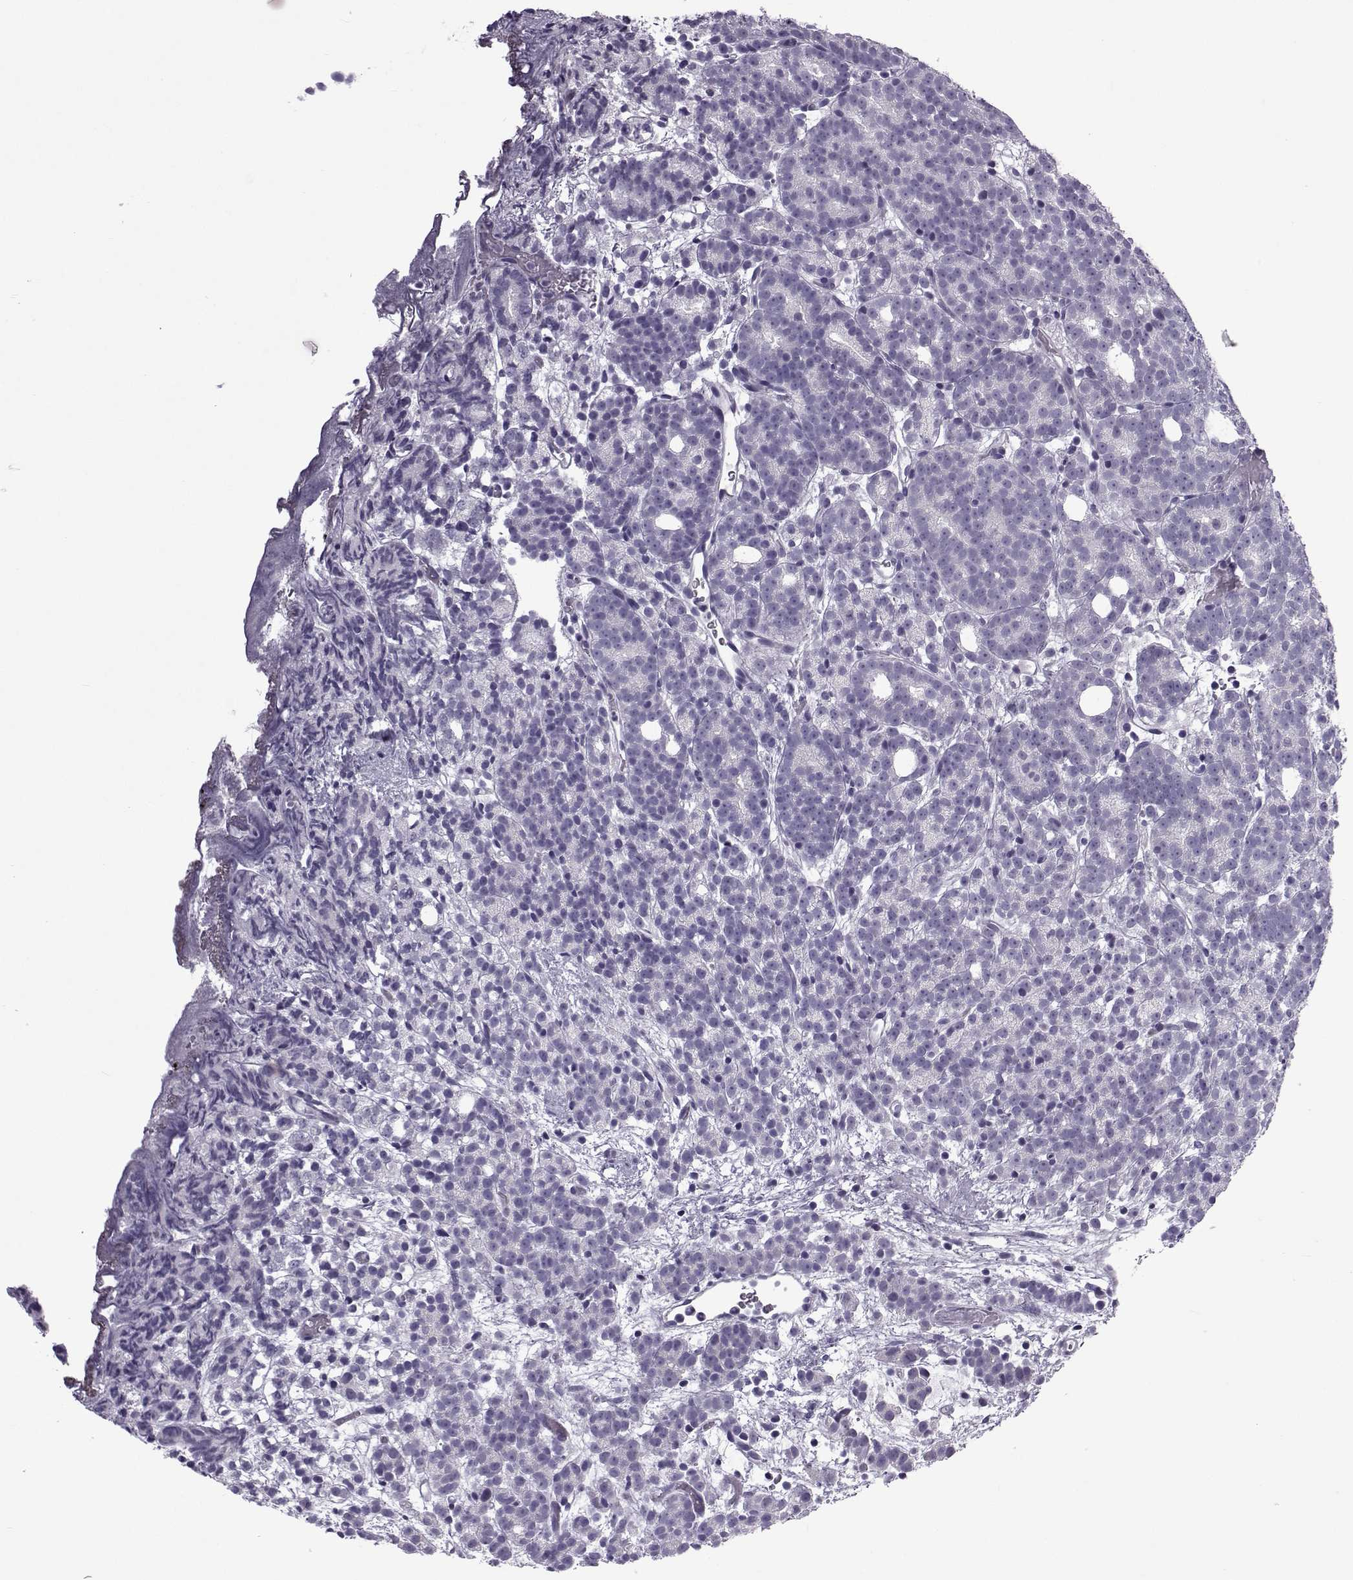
{"staining": {"intensity": "negative", "quantity": "none", "location": "none"}, "tissue": "prostate cancer", "cell_type": "Tumor cells", "image_type": "cancer", "snomed": [{"axis": "morphology", "description": "Adenocarcinoma, High grade"}, {"axis": "topography", "description": "Prostate"}], "caption": "Immunohistochemistry (IHC) of prostate adenocarcinoma (high-grade) reveals no expression in tumor cells.", "gene": "OIP5", "patient": {"sex": "male", "age": 53}}